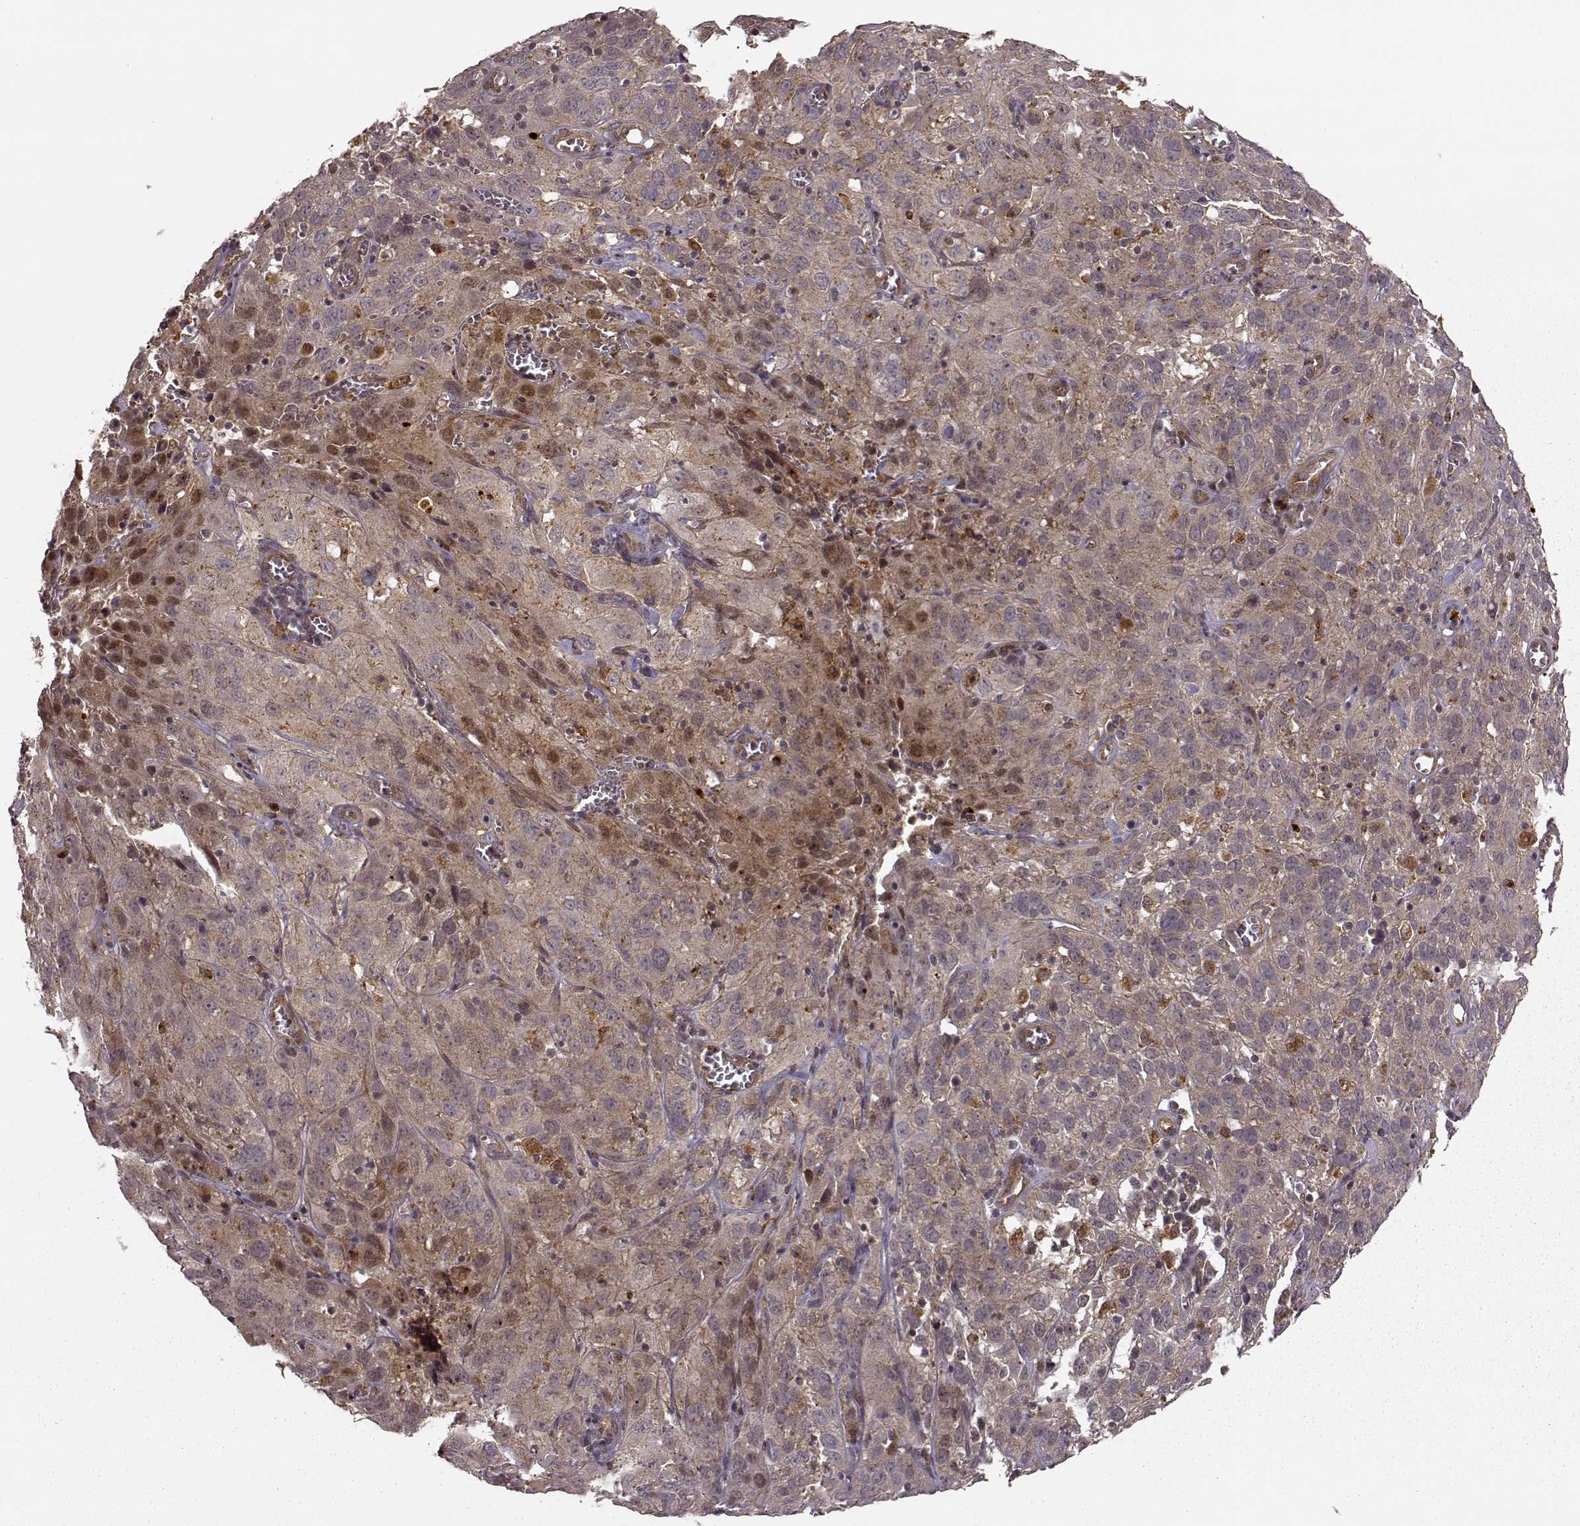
{"staining": {"intensity": "weak", "quantity": ">75%", "location": "cytoplasmic/membranous,nuclear"}, "tissue": "cervical cancer", "cell_type": "Tumor cells", "image_type": "cancer", "snomed": [{"axis": "morphology", "description": "Squamous cell carcinoma, NOS"}, {"axis": "topography", "description": "Cervix"}], "caption": "Squamous cell carcinoma (cervical) stained with DAB (3,3'-diaminobenzidine) immunohistochemistry (IHC) demonstrates low levels of weak cytoplasmic/membranous and nuclear staining in about >75% of tumor cells.", "gene": "SLC12A9", "patient": {"sex": "female", "age": 32}}